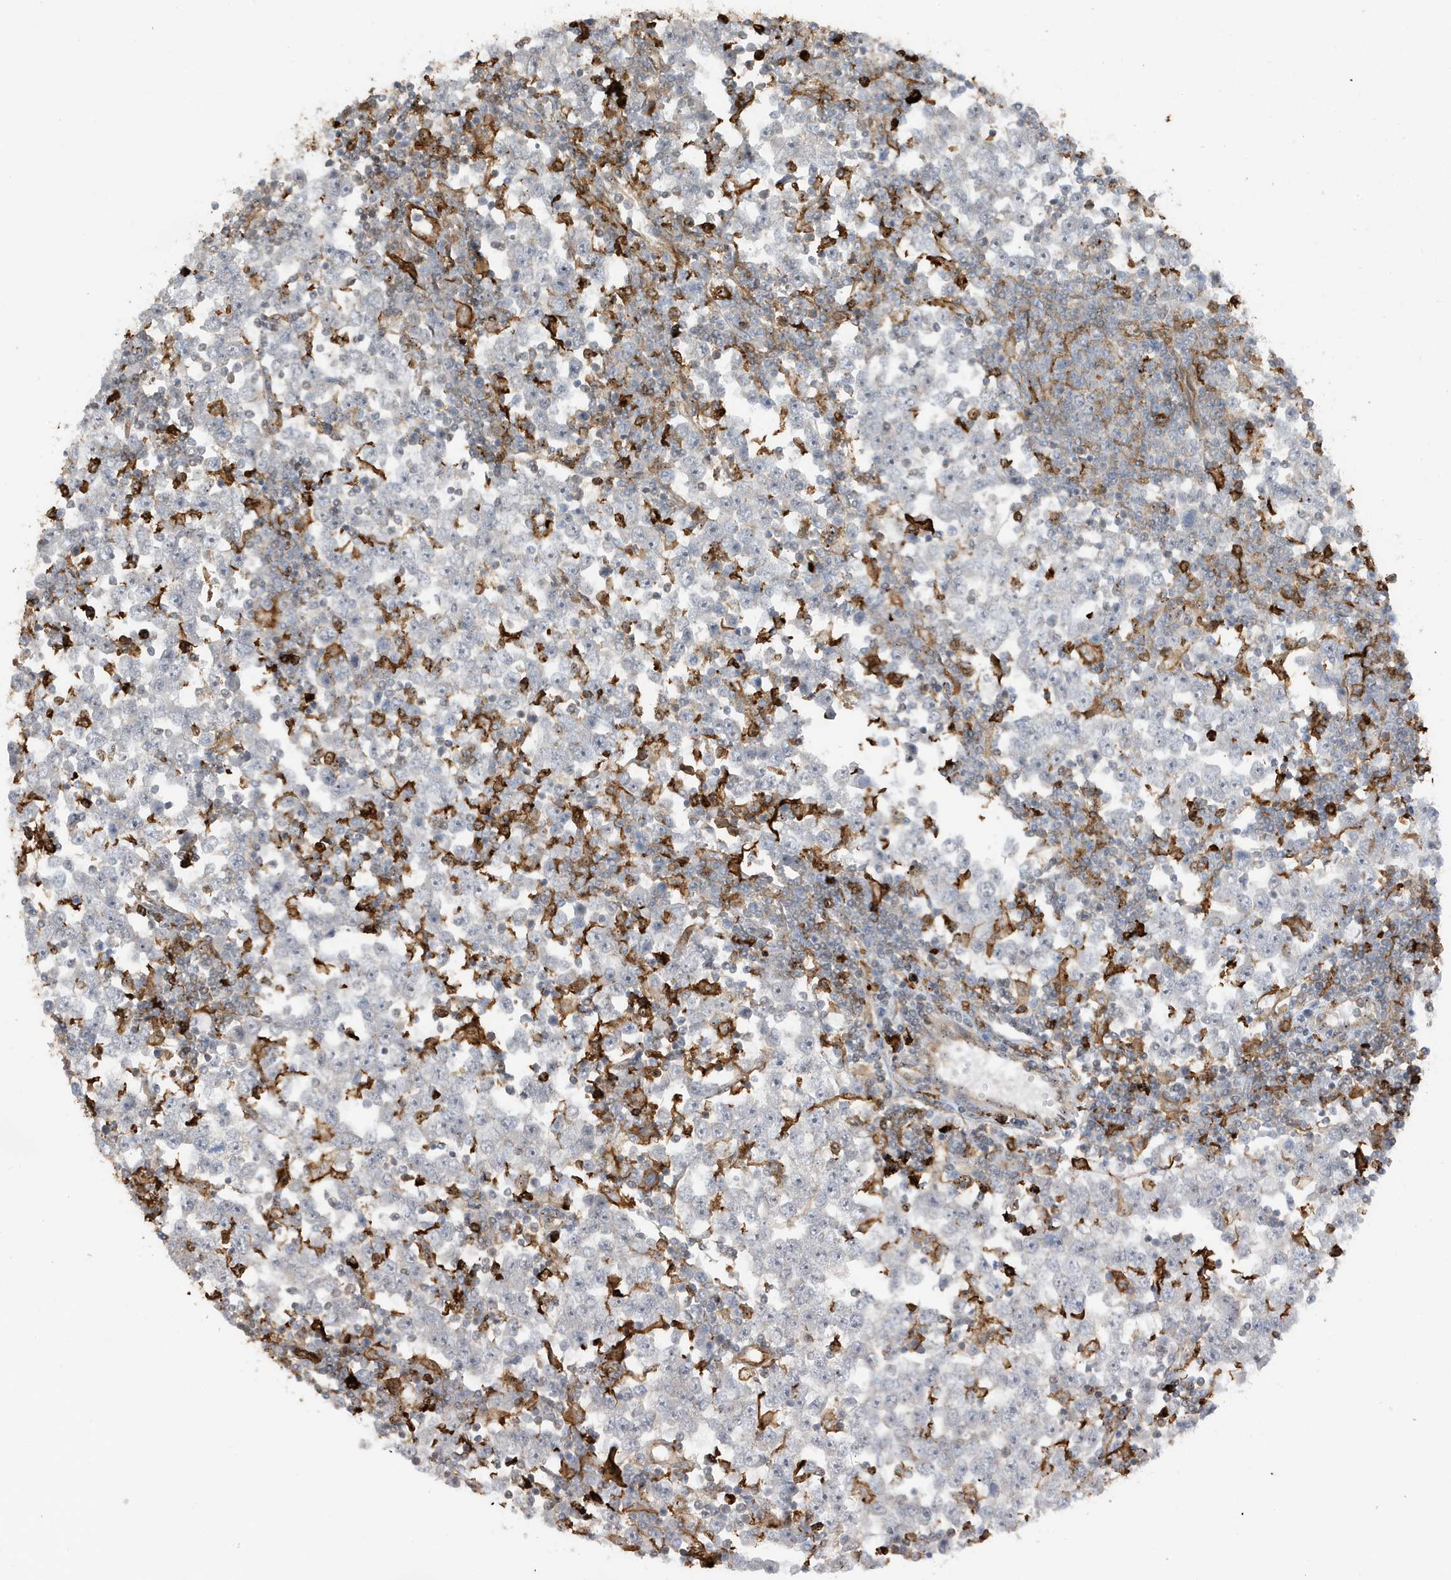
{"staining": {"intensity": "negative", "quantity": "none", "location": "none"}, "tissue": "testis cancer", "cell_type": "Tumor cells", "image_type": "cancer", "snomed": [{"axis": "morphology", "description": "Seminoma, NOS"}, {"axis": "topography", "description": "Testis"}], "caption": "DAB (3,3'-diaminobenzidine) immunohistochemical staining of testis seminoma exhibits no significant positivity in tumor cells.", "gene": "PHACTR2", "patient": {"sex": "male", "age": 65}}